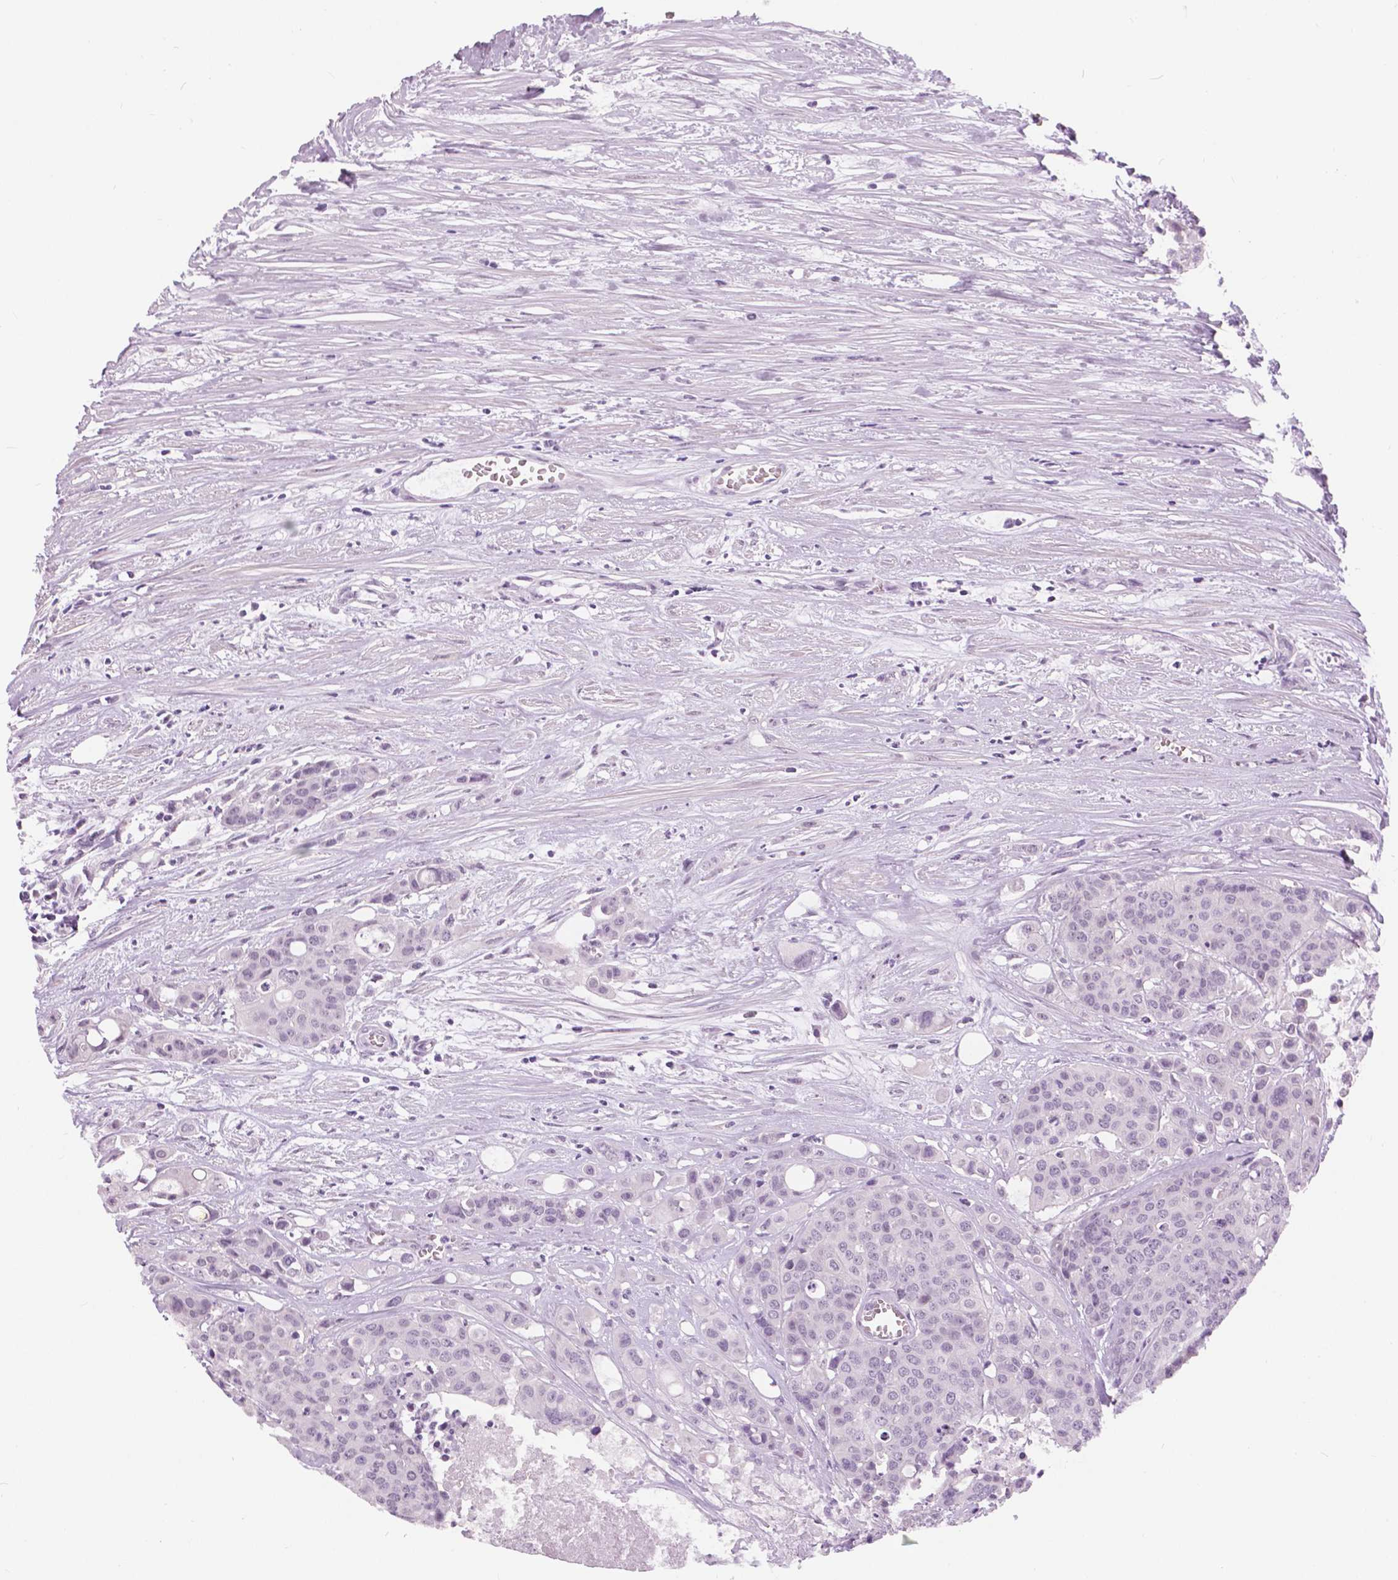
{"staining": {"intensity": "negative", "quantity": "none", "location": "none"}, "tissue": "carcinoid", "cell_type": "Tumor cells", "image_type": "cancer", "snomed": [{"axis": "morphology", "description": "Carcinoid, malignant, NOS"}, {"axis": "topography", "description": "Colon"}], "caption": "This is an IHC image of carcinoid (malignant). There is no expression in tumor cells.", "gene": "MYOM1", "patient": {"sex": "male", "age": 81}}